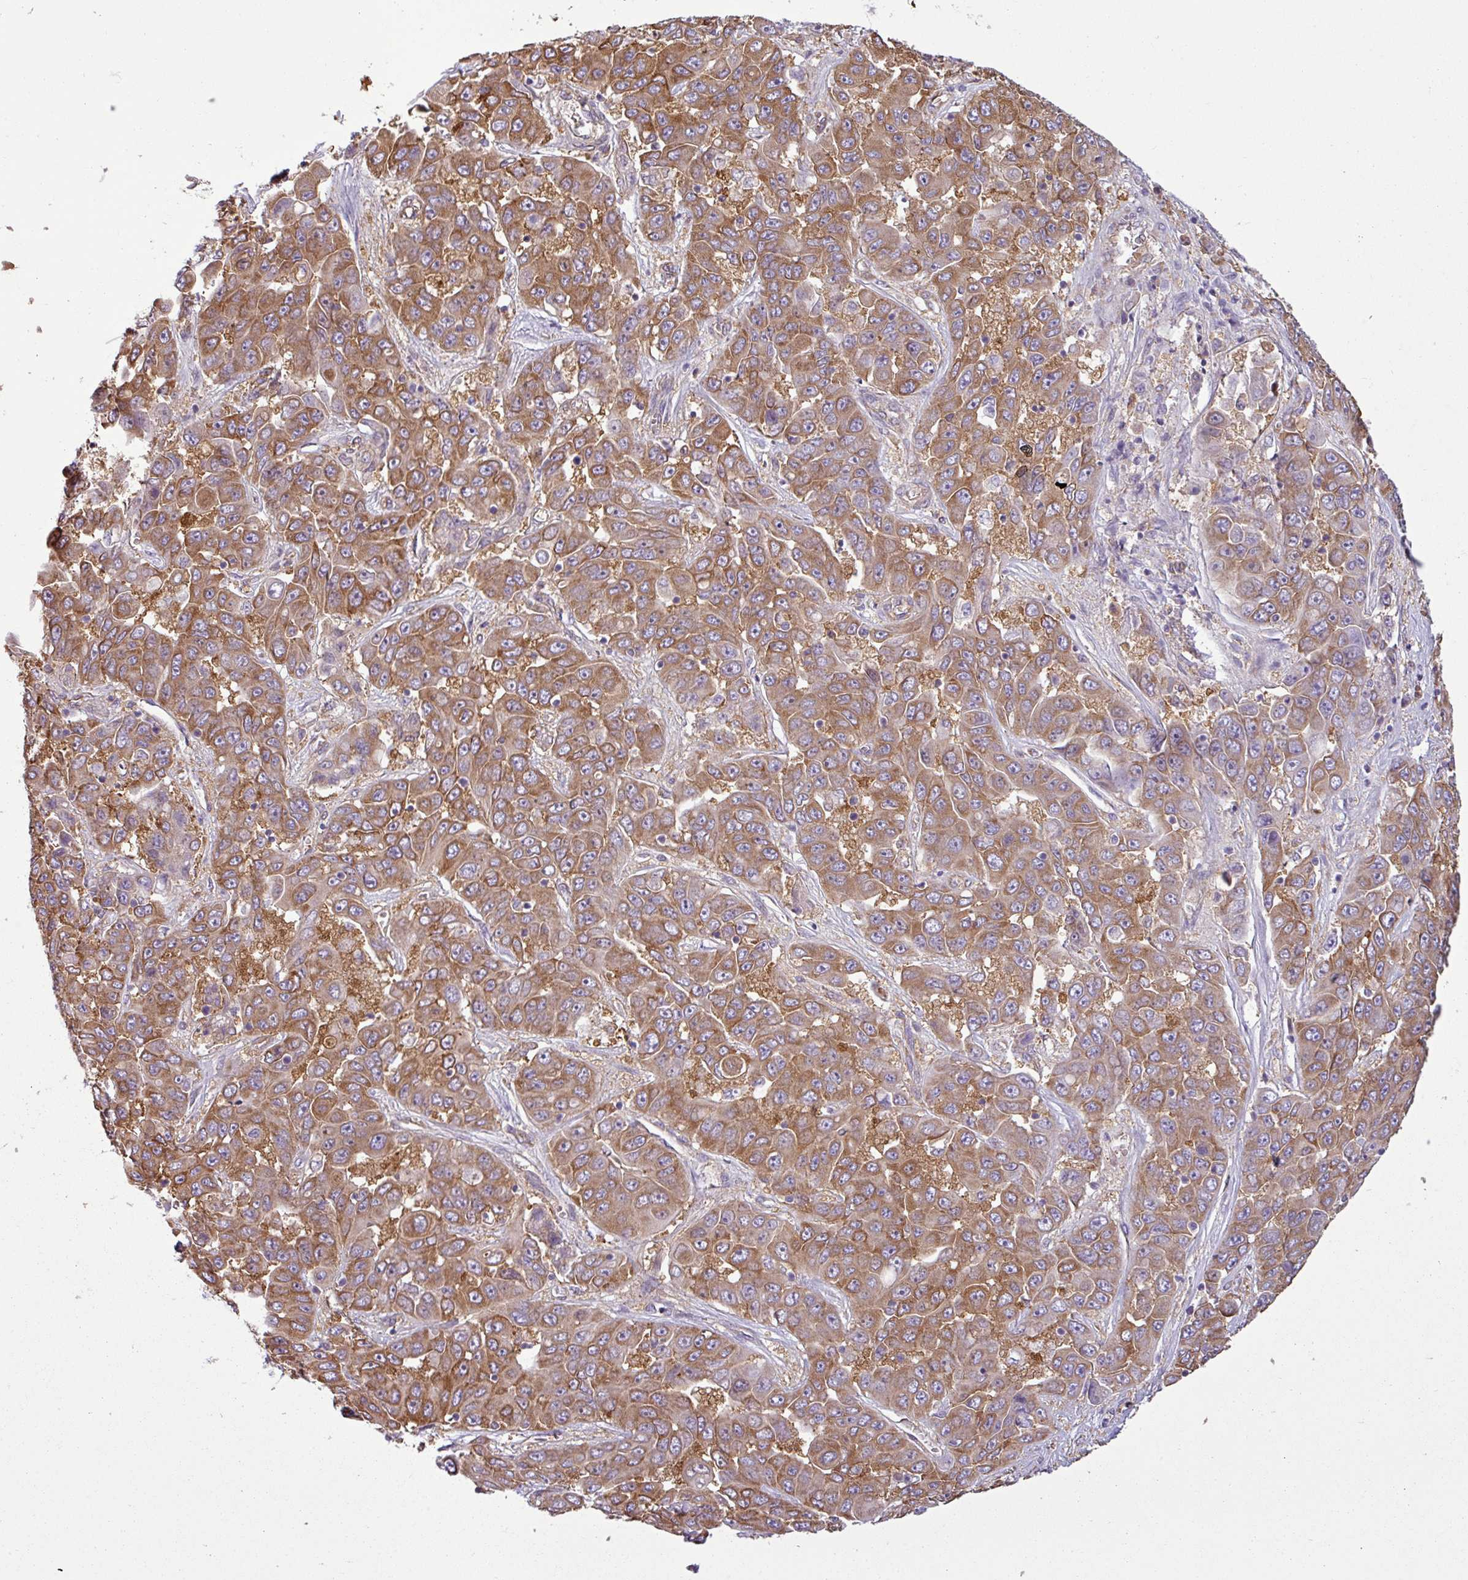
{"staining": {"intensity": "moderate", "quantity": ">75%", "location": "cytoplasmic/membranous"}, "tissue": "liver cancer", "cell_type": "Tumor cells", "image_type": "cancer", "snomed": [{"axis": "morphology", "description": "Cholangiocarcinoma"}, {"axis": "topography", "description": "Liver"}], "caption": "There is medium levels of moderate cytoplasmic/membranous staining in tumor cells of cholangiocarcinoma (liver), as demonstrated by immunohistochemical staining (brown color).", "gene": "PACSIN2", "patient": {"sex": "female", "age": 52}}